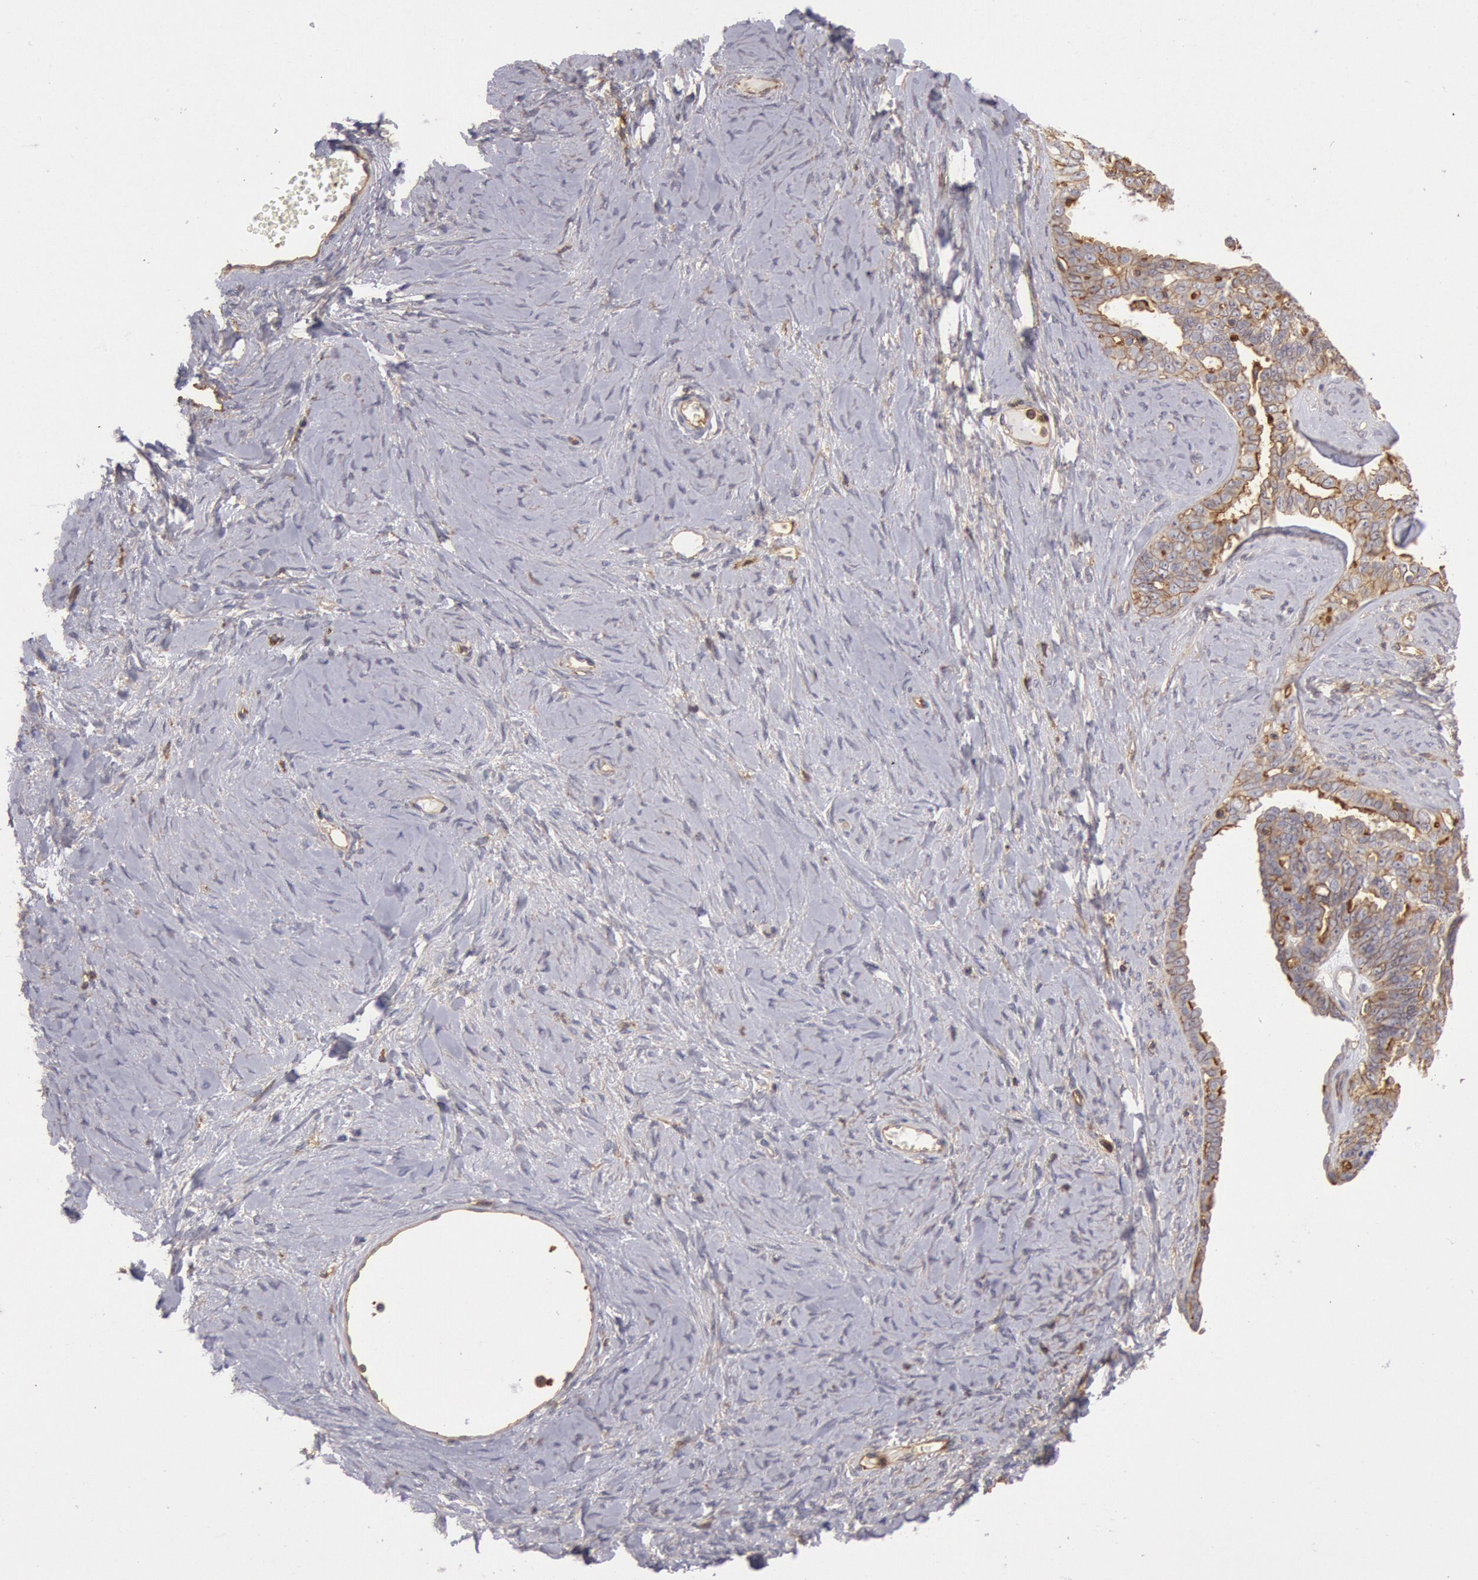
{"staining": {"intensity": "moderate", "quantity": ">75%", "location": "cytoplasmic/membranous"}, "tissue": "ovarian cancer", "cell_type": "Tumor cells", "image_type": "cancer", "snomed": [{"axis": "morphology", "description": "Cystadenocarcinoma, serous, NOS"}, {"axis": "topography", "description": "Ovary"}], "caption": "A photomicrograph of human ovarian cancer stained for a protein exhibits moderate cytoplasmic/membranous brown staining in tumor cells. Nuclei are stained in blue.", "gene": "SNAP23", "patient": {"sex": "female", "age": 71}}